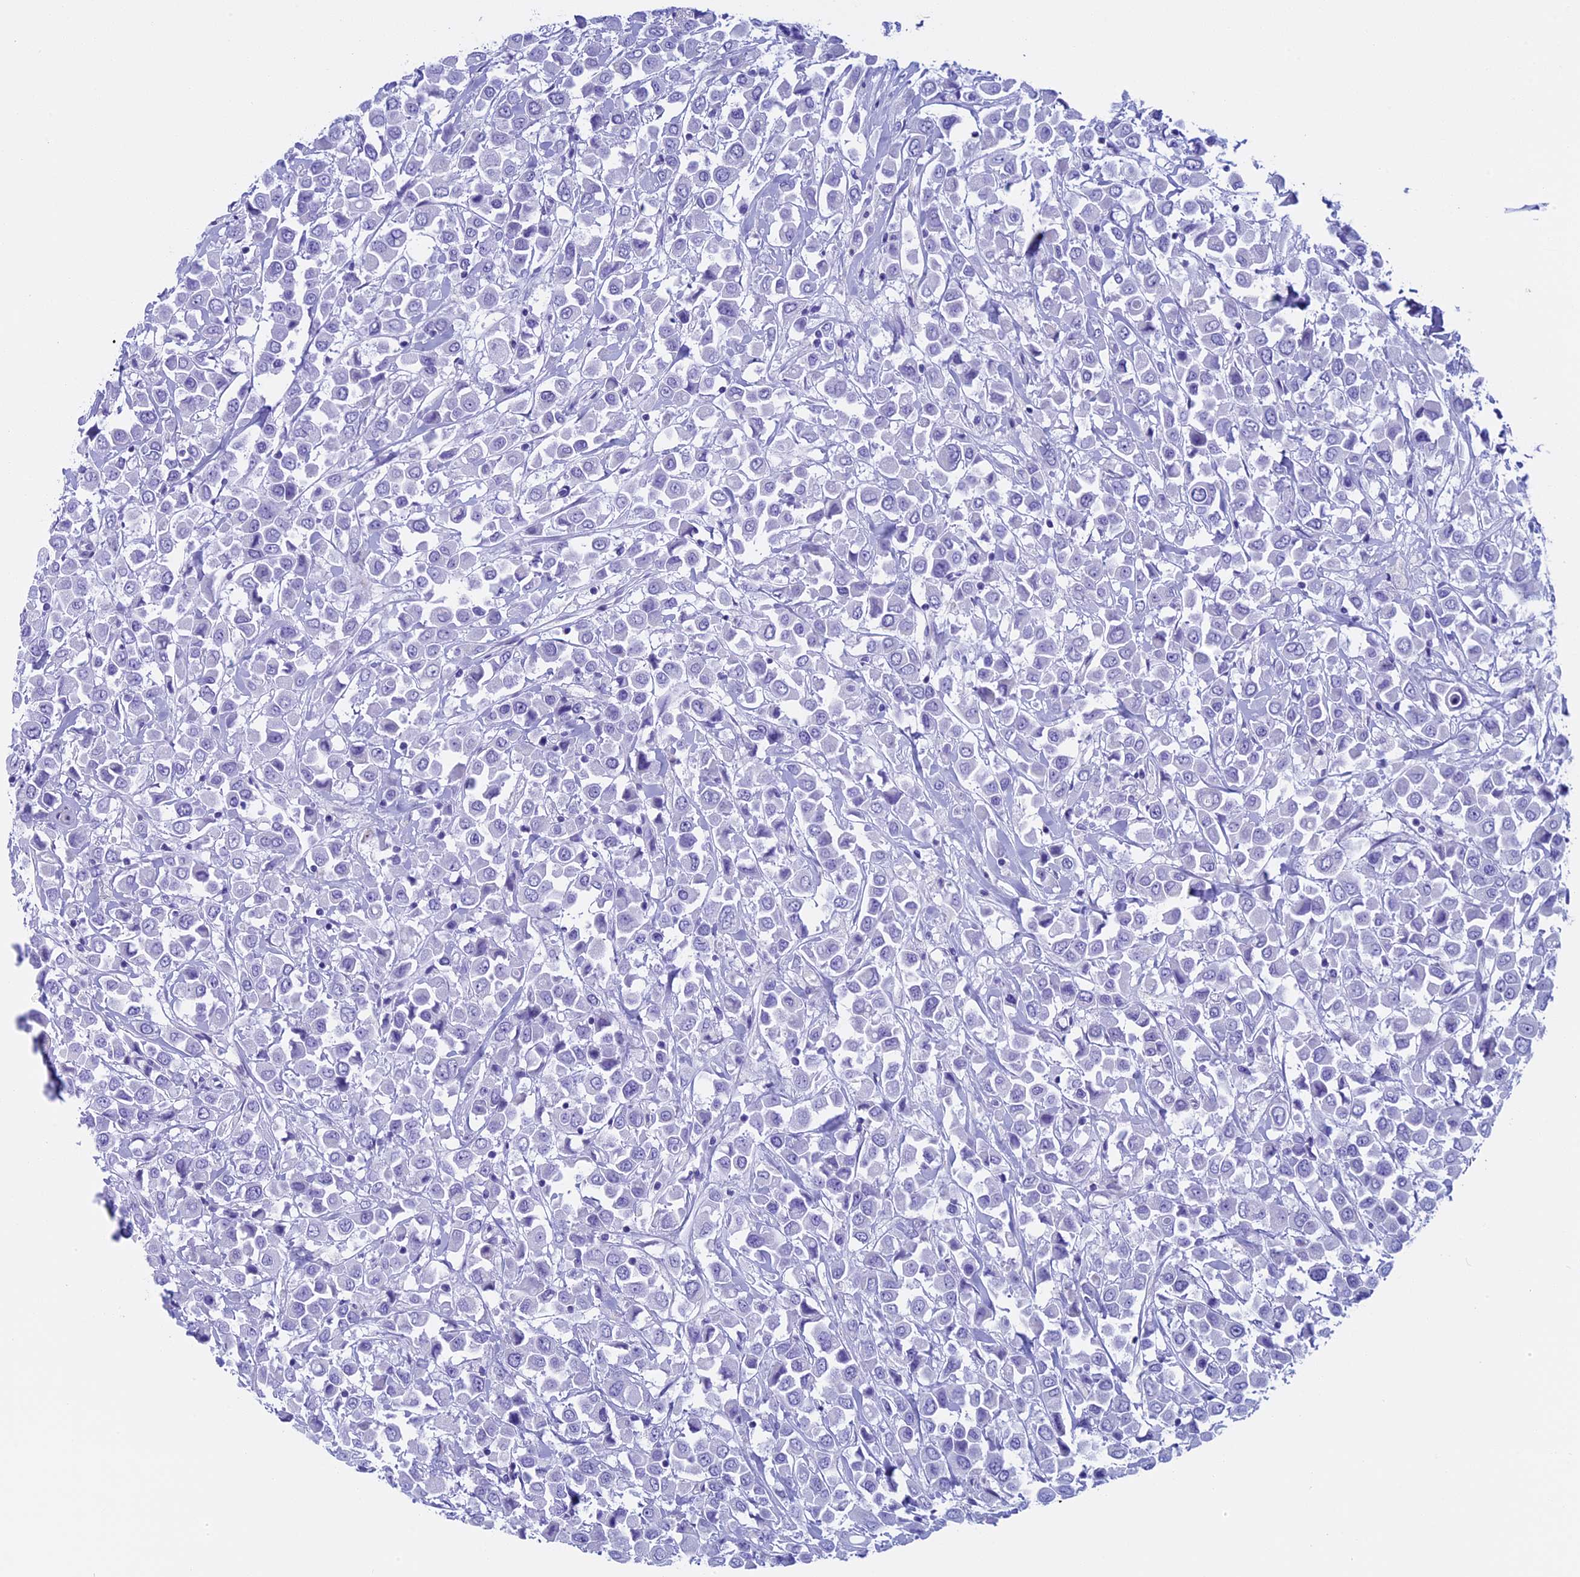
{"staining": {"intensity": "negative", "quantity": "none", "location": "none"}, "tissue": "breast cancer", "cell_type": "Tumor cells", "image_type": "cancer", "snomed": [{"axis": "morphology", "description": "Duct carcinoma"}, {"axis": "topography", "description": "Breast"}], "caption": "Immunohistochemistry image of breast cancer (infiltrating ductal carcinoma) stained for a protein (brown), which shows no expression in tumor cells.", "gene": "FAM169A", "patient": {"sex": "female", "age": 61}}